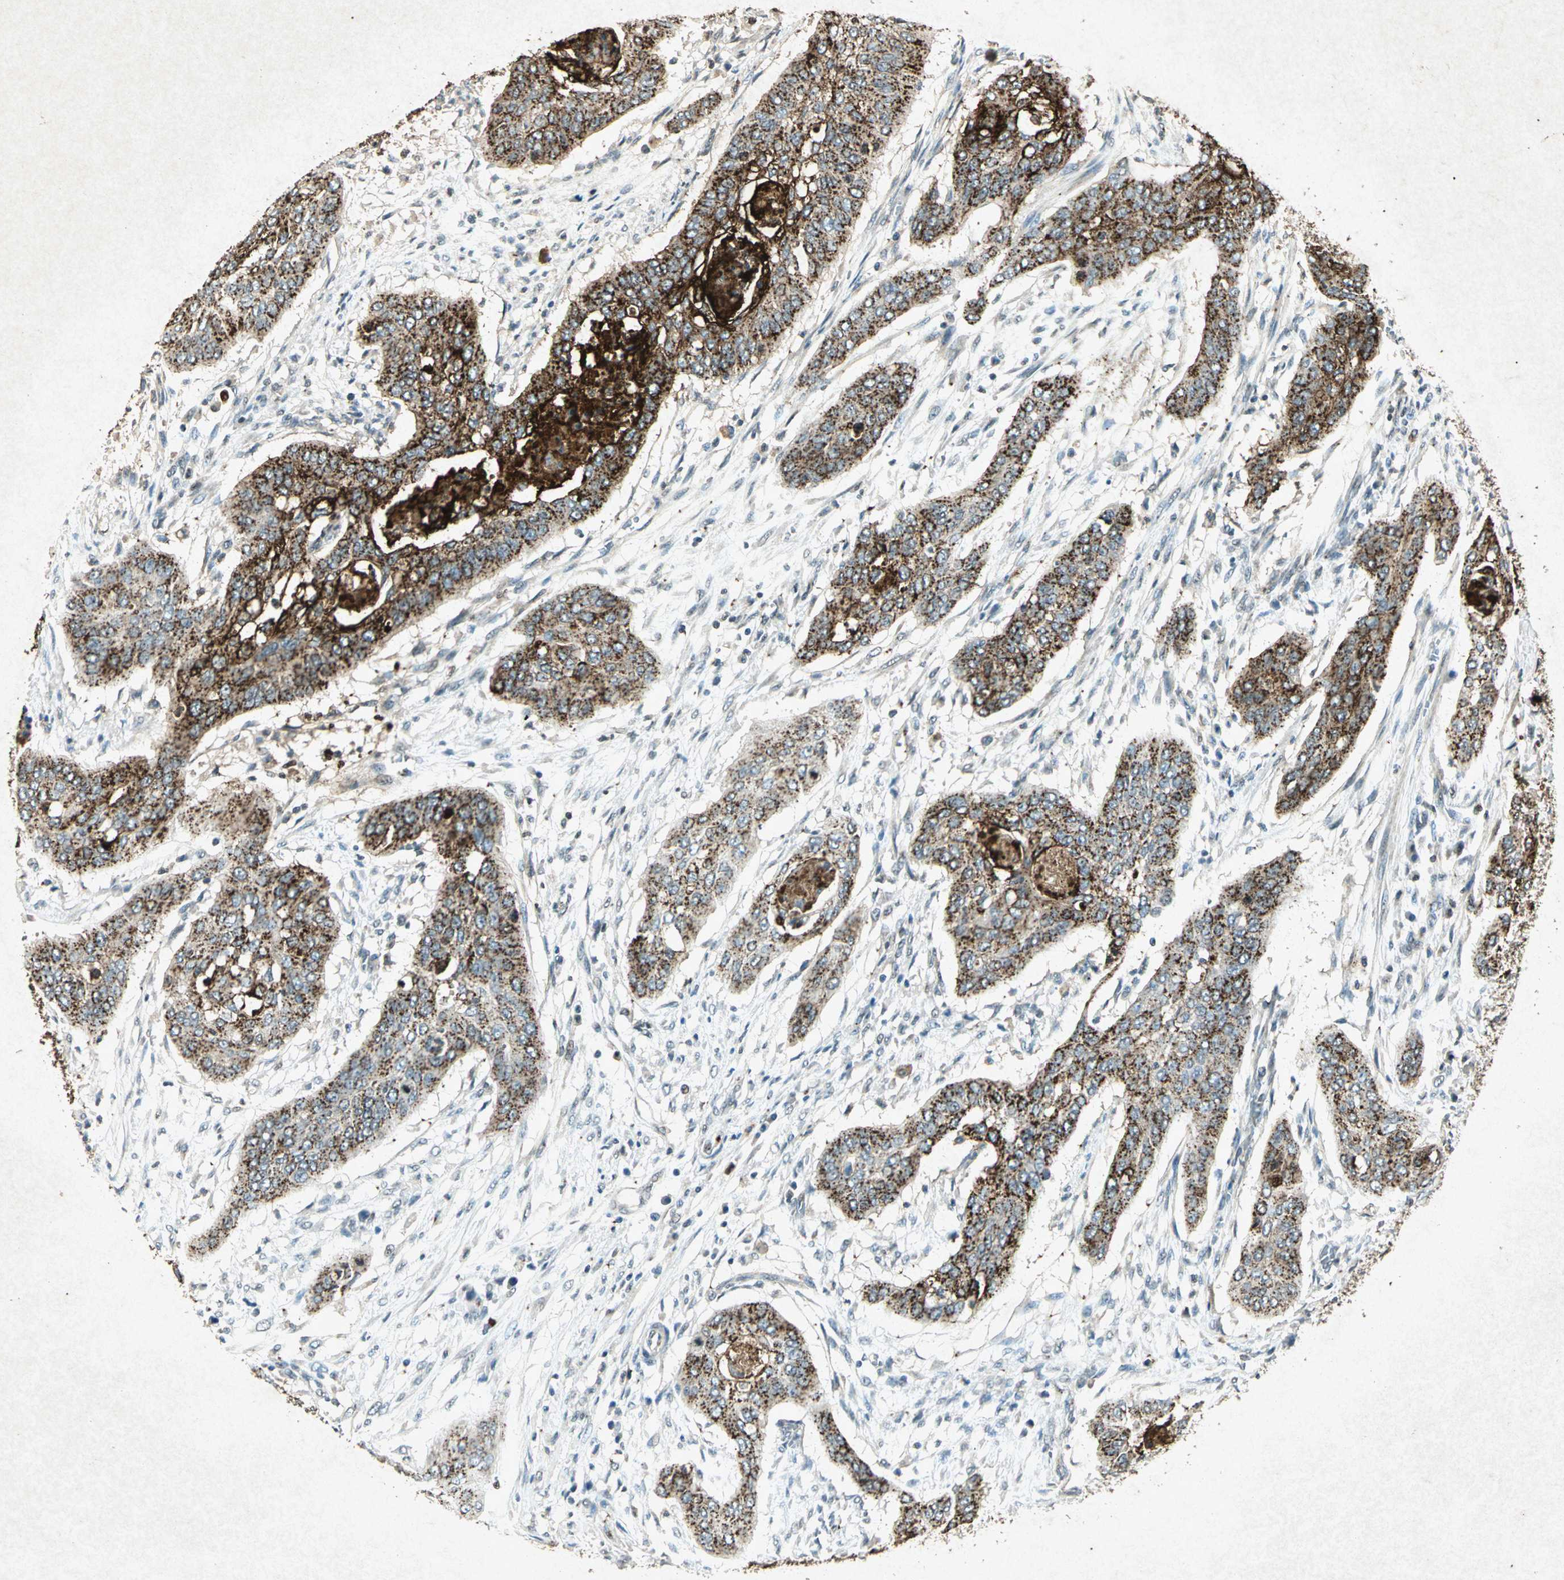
{"staining": {"intensity": "strong", "quantity": ">75%", "location": "cytoplasmic/membranous"}, "tissue": "cervical cancer", "cell_type": "Tumor cells", "image_type": "cancer", "snomed": [{"axis": "morphology", "description": "Squamous cell carcinoma, NOS"}, {"axis": "topography", "description": "Cervix"}], "caption": "Squamous cell carcinoma (cervical) stained with immunohistochemistry displays strong cytoplasmic/membranous positivity in about >75% of tumor cells. (DAB IHC with brightfield microscopy, high magnification).", "gene": "PSEN1", "patient": {"sex": "female", "age": 39}}